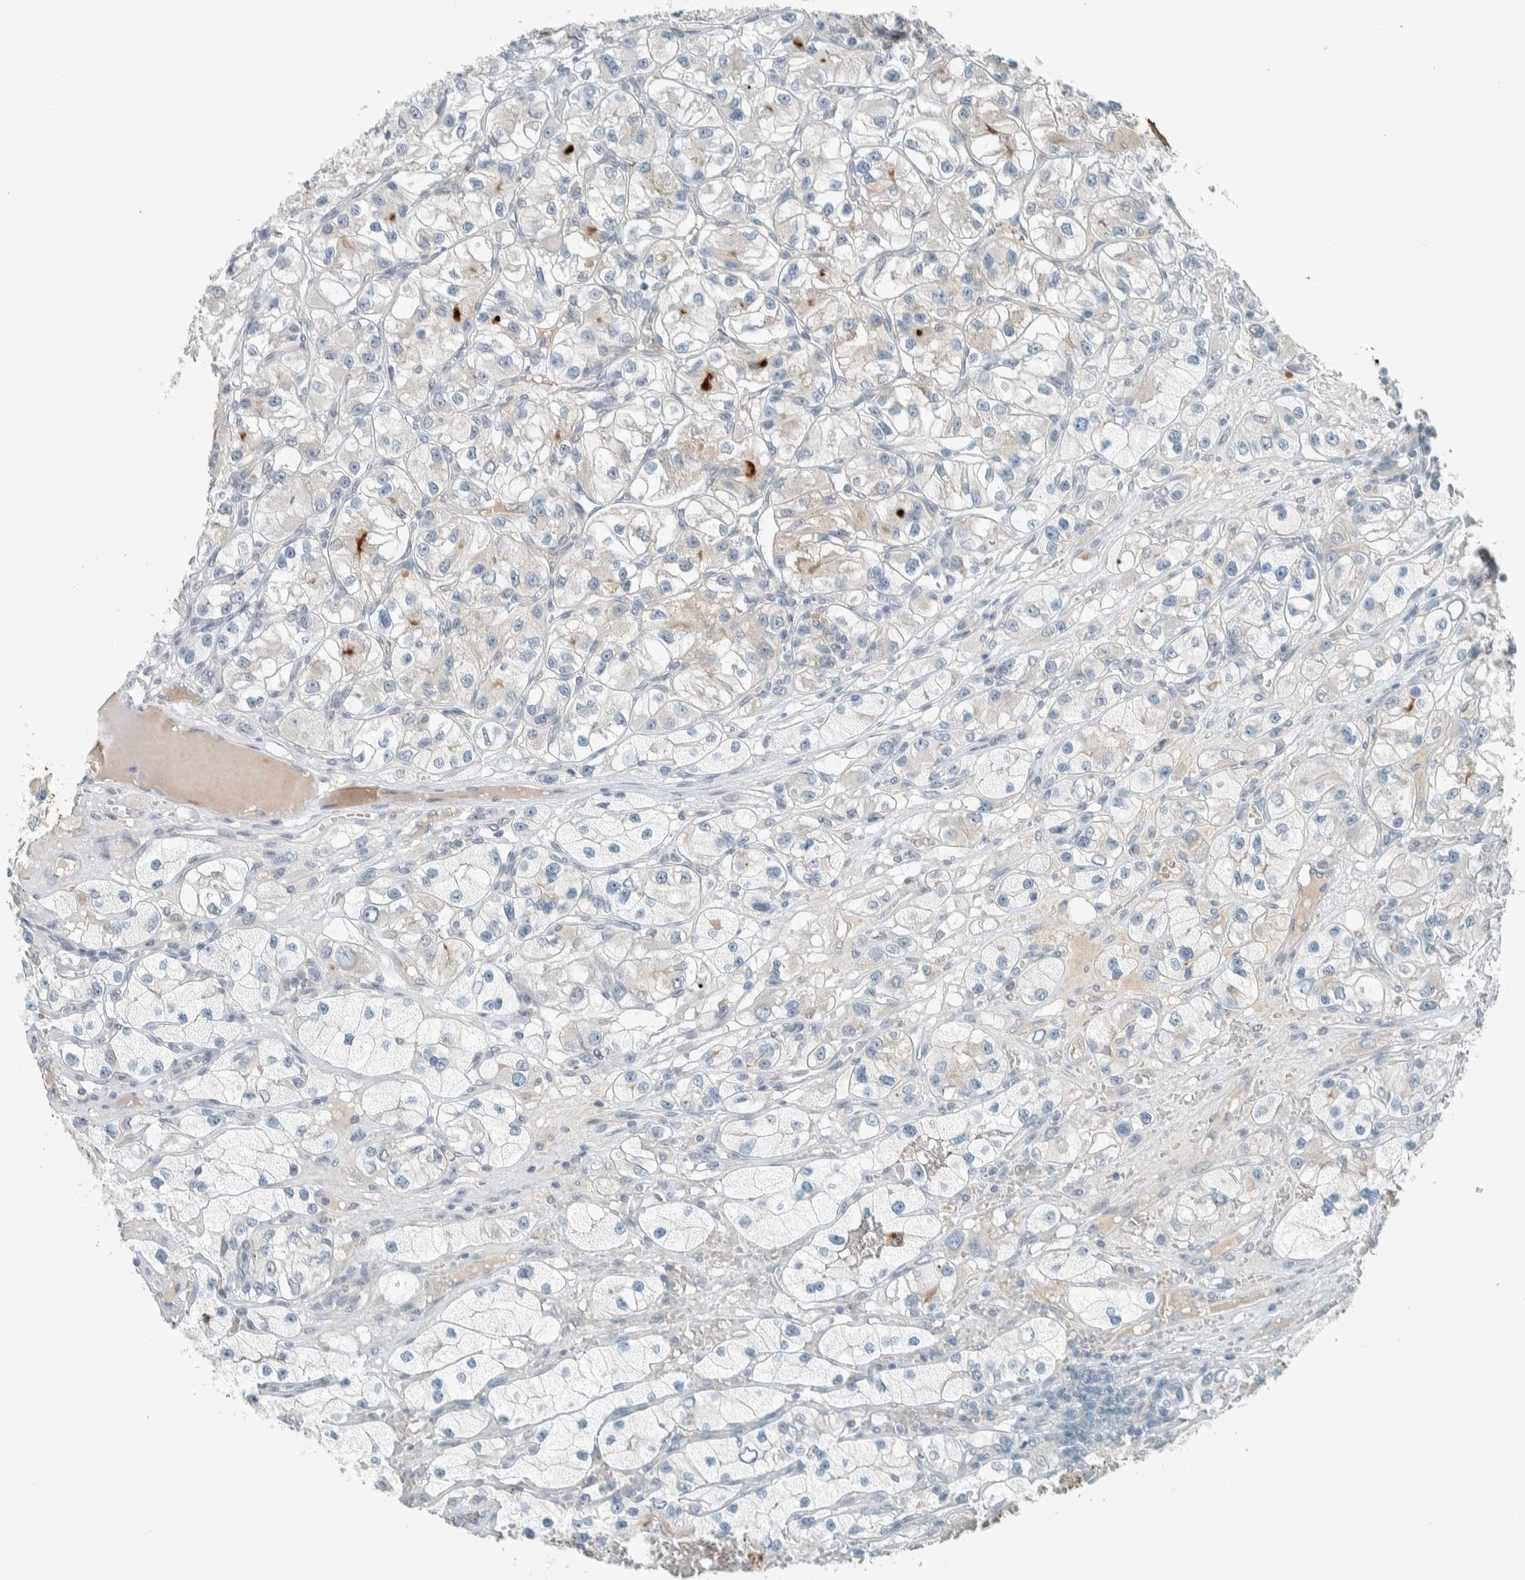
{"staining": {"intensity": "negative", "quantity": "none", "location": "none"}, "tissue": "renal cancer", "cell_type": "Tumor cells", "image_type": "cancer", "snomed": [{"axis": "morphology", "description": "Adenocarcinoma, NOS"}, {"axis": "topography", "description": "Kidney"}], "caption": "DAB immunohistochemical staining of renal cancer displays no significant expression in tumor cells.", "gene": "CERCAM", "patient": {"sex": "female", "age": 57}}